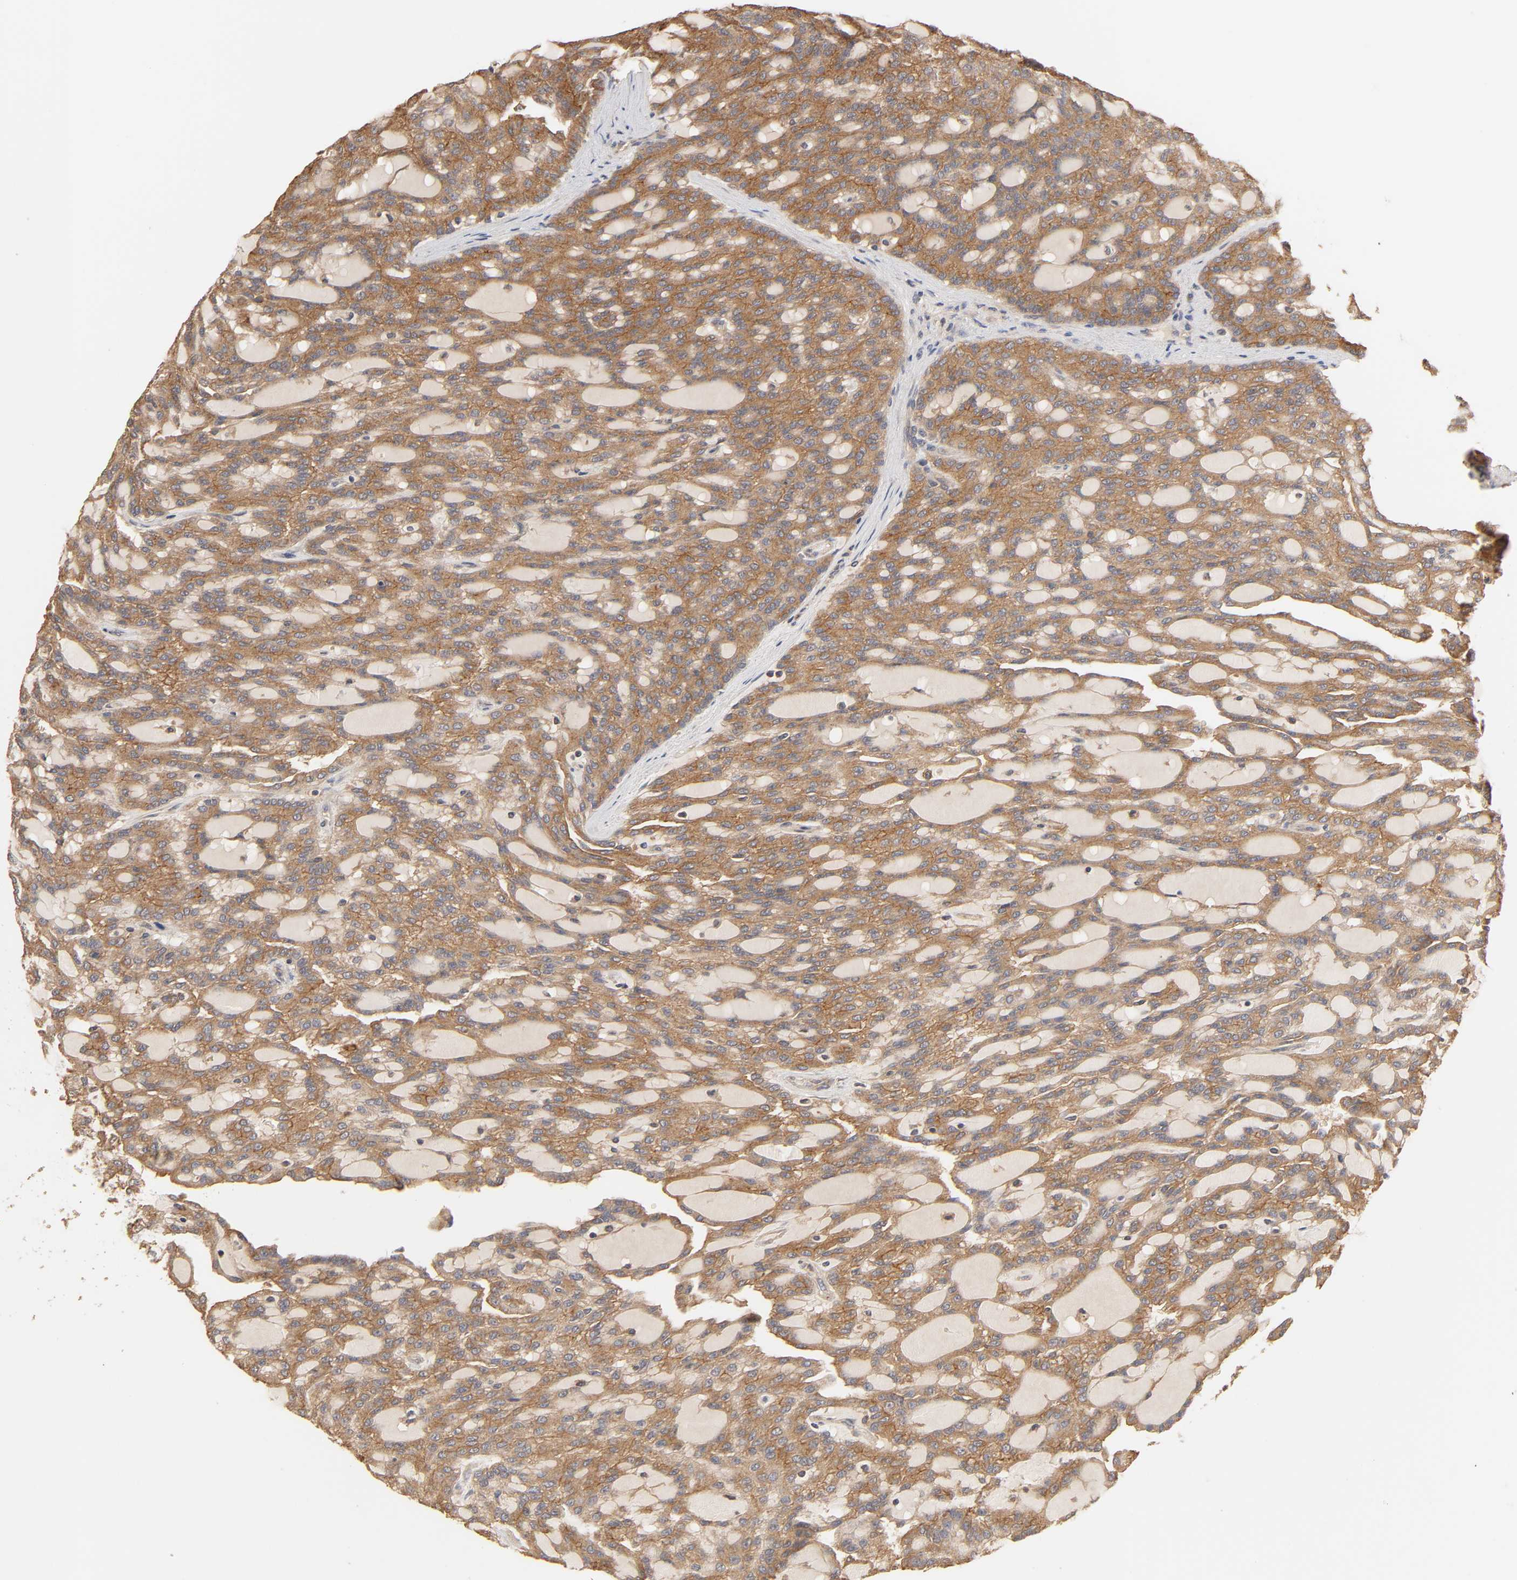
{"staining": {"intensity": "strong", "quantity": ">75%", "location": "cytoplasmic/membranous"}, "tissue": "renal cancer", "cell_type": "Tumor cells", "image_type": "cancer", "snomed": [{"axis": "morphology", "description": "Adenocarcinoma, NOS"}, {"axis": "topography", "description": "Kidney"}], "caption": "Immunohistochemistry (IHC) histopathology image of renal cancer (adenocarcinoma) stained for a protein (brown), which displays high levels of strong cytoplasmic/membranous expression in approximately >75% of tumor cells.", "gene": "EPS8", "patient": {"sex": "male", "age": 63}}